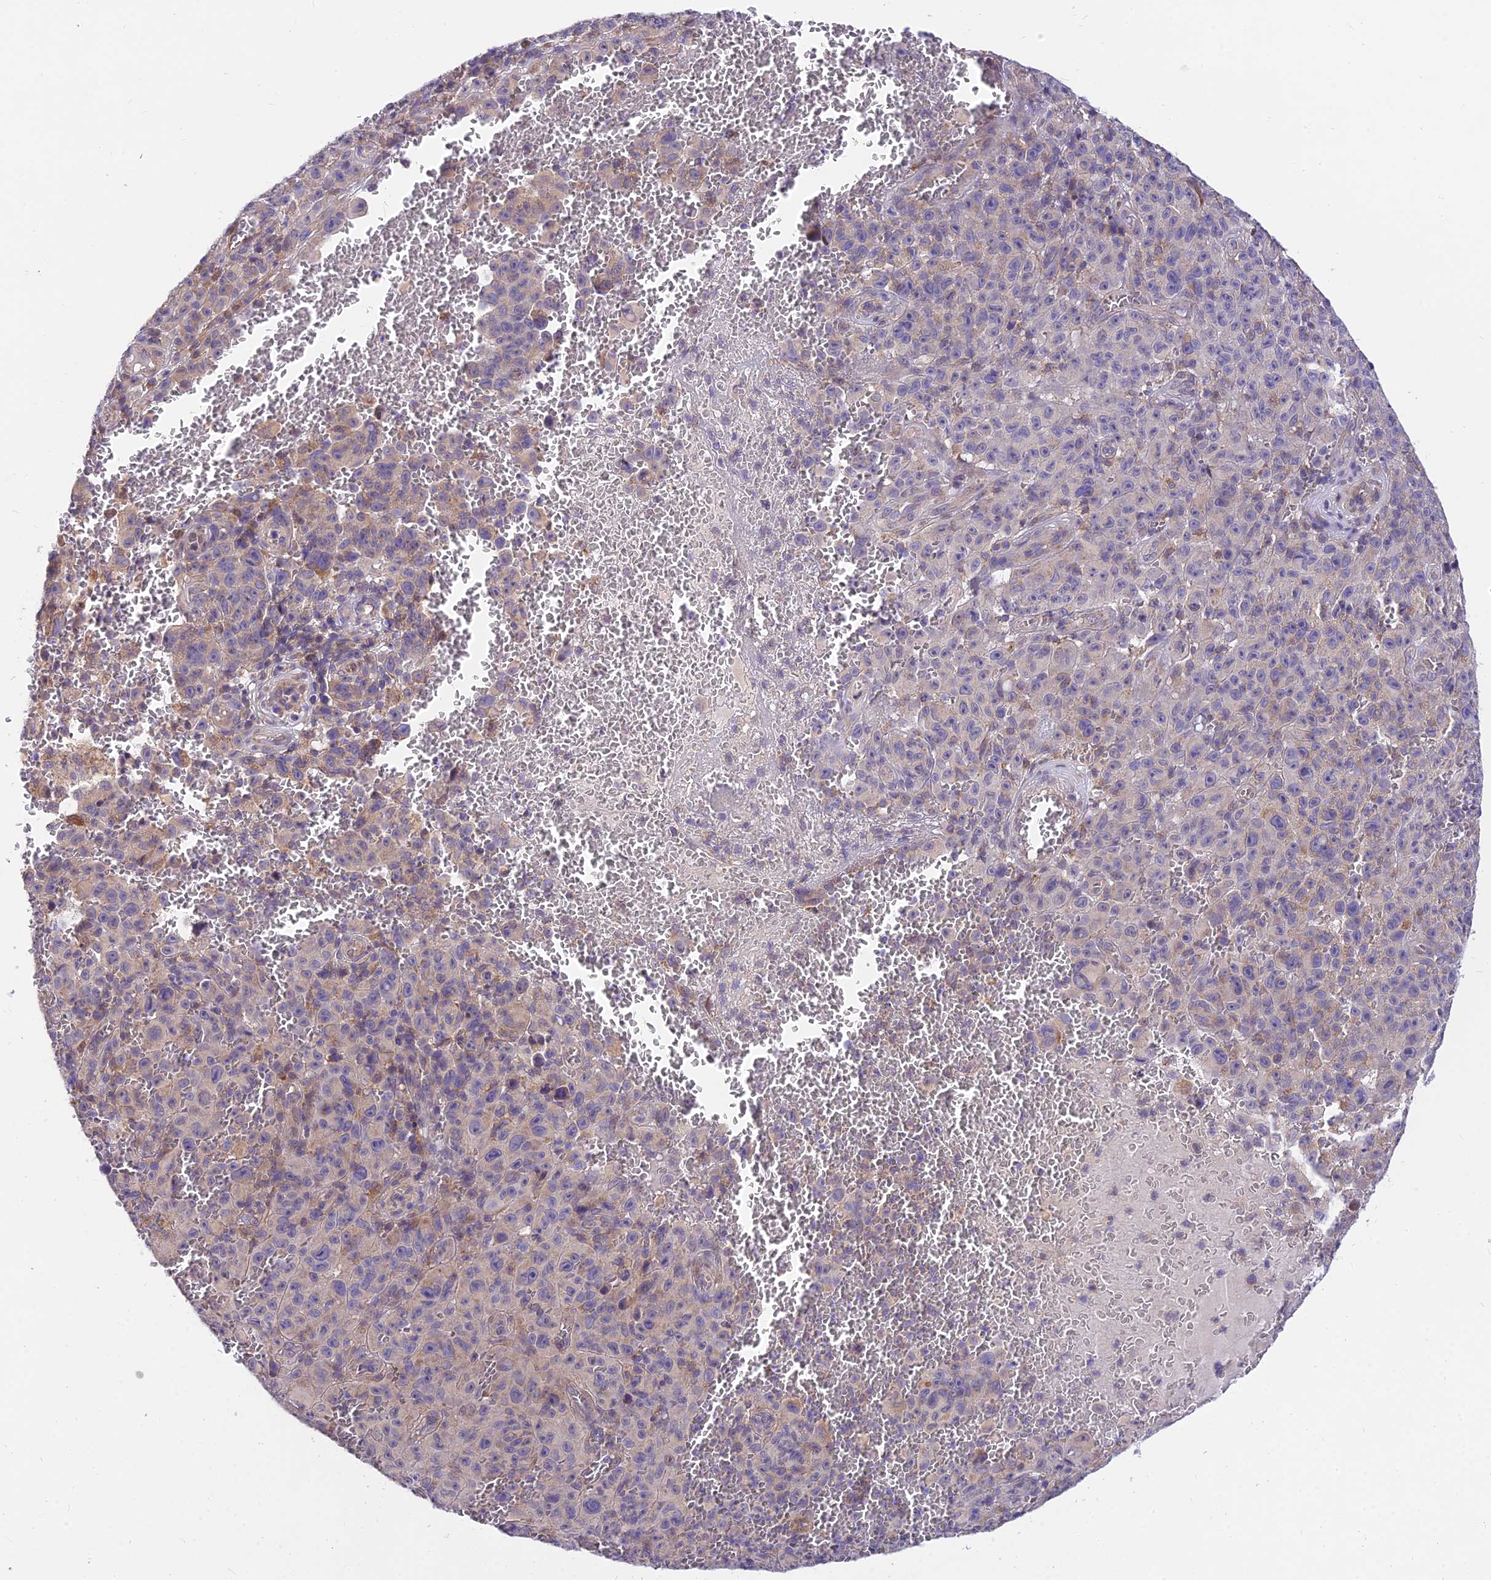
{"staining": {"intensity": "negative", "quantity": "none", "location": "none"}, "tissue": "melanoma", "cell_type": "Tumor cells", "image_type": "cancer", "snomed": [{"axis": "morphology", "description": "Malignant melanoma, NOS"}, {"axis": "topography", "description": "Skin"}], "caption": "A photomicrograph of malignant melanoma stained for a protein shows no brown staining in tumor cells. (Brightfield microscopy of DAB immunohistochemistry at high magnification).", "gene": "C6orf132", "patient": {"sex": "female", "age": 82}}